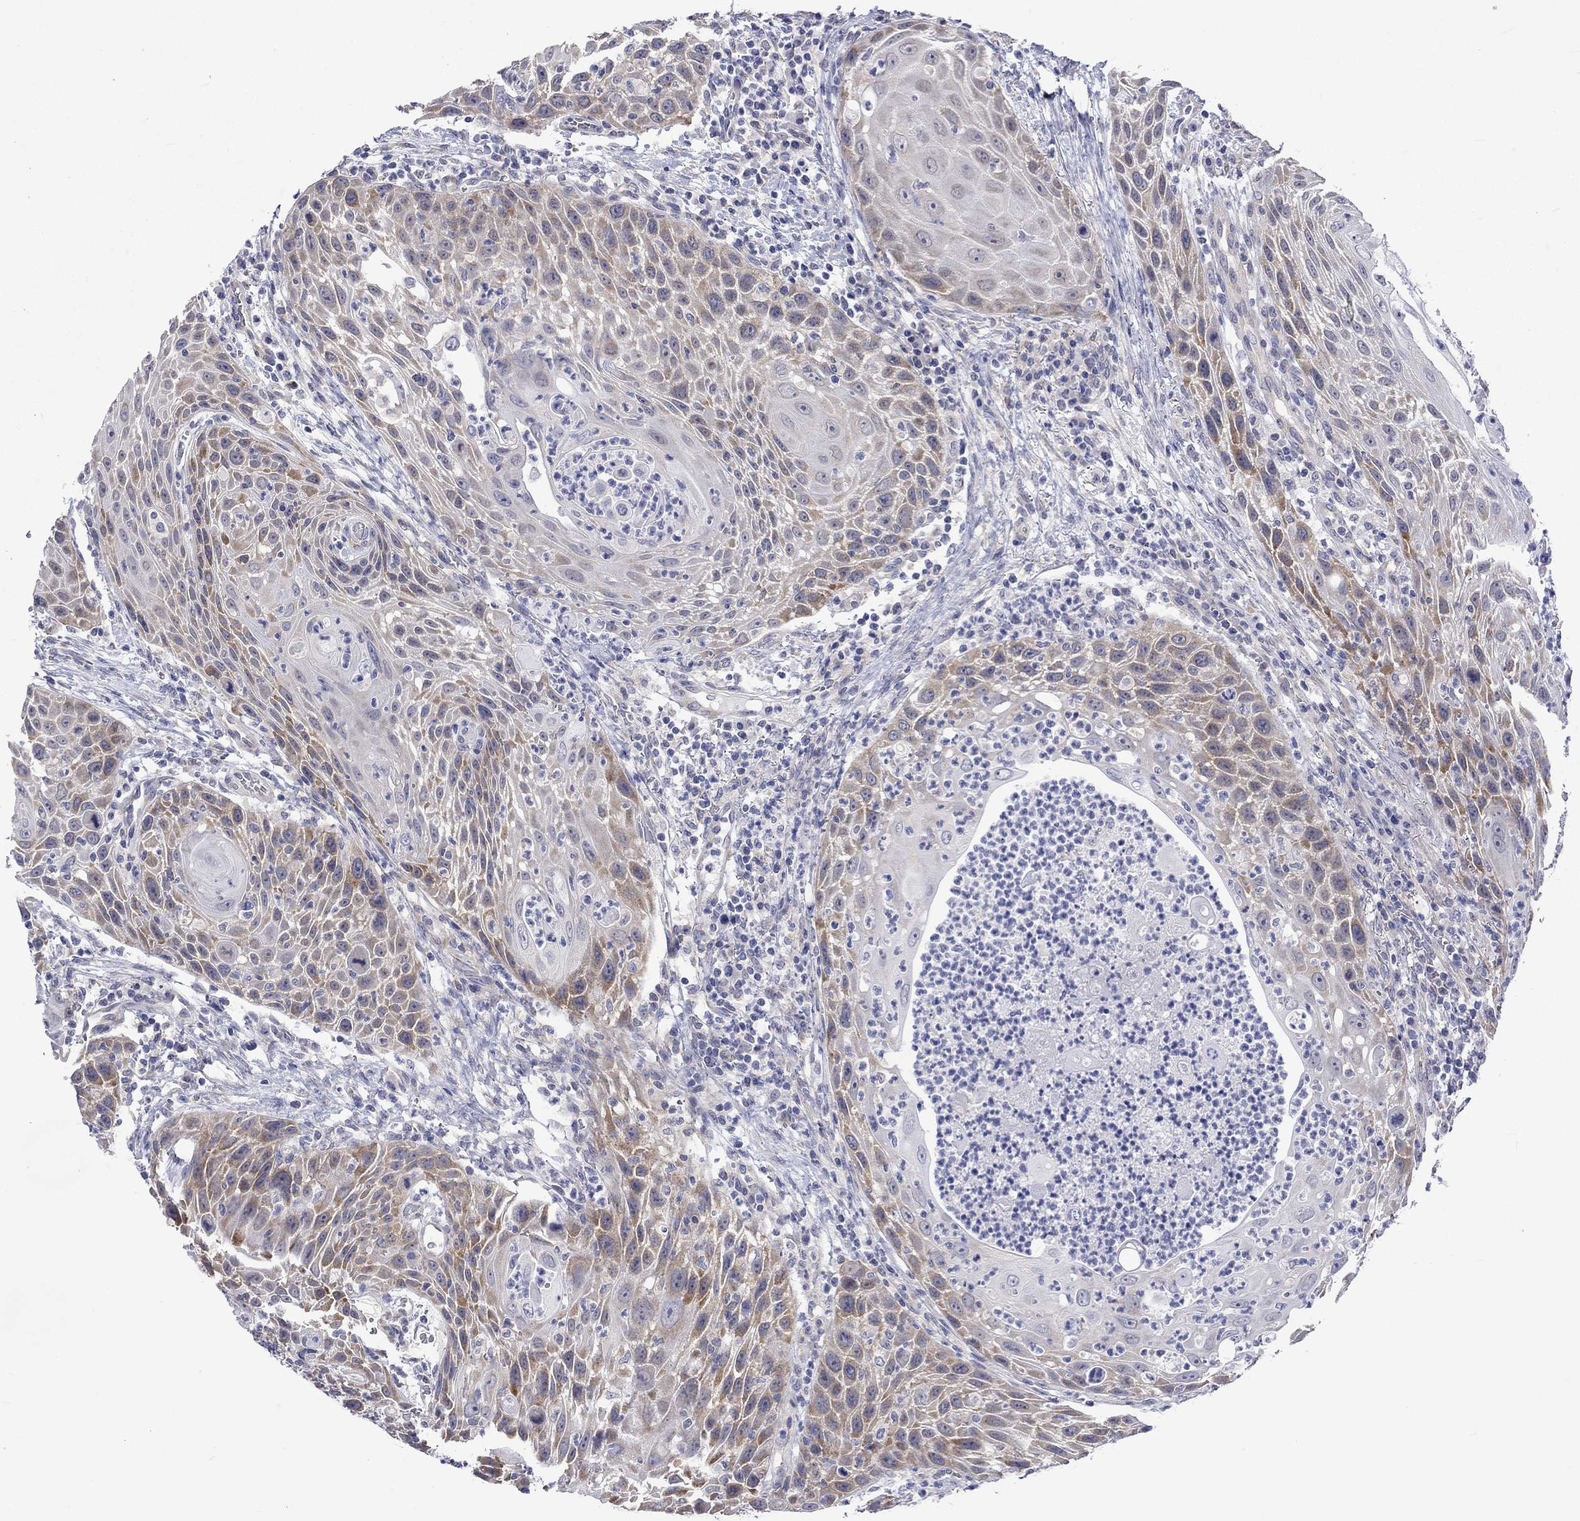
{"staining": {"intensity": "moderate", "quantity": ">75%", "location": "cytoplasmic/membranous"}, "tissue": "head and neck cancer", "cell_type": "Tumor cells", "image_type": "cancer", "snomed": [{"axis": "morphology", "description": "Squamous cell carcinoma, NOS"}, {"axis": "topography", "description": "Head-Neck"}], "caption": "Immunohistochemical staining of head and neck cancer displays moderate cytoplasmic/membranous protein expression in approximately >75% of tumor cells.", "gene": "CERS1", "patient": {"sex": "male", "age": 69}}